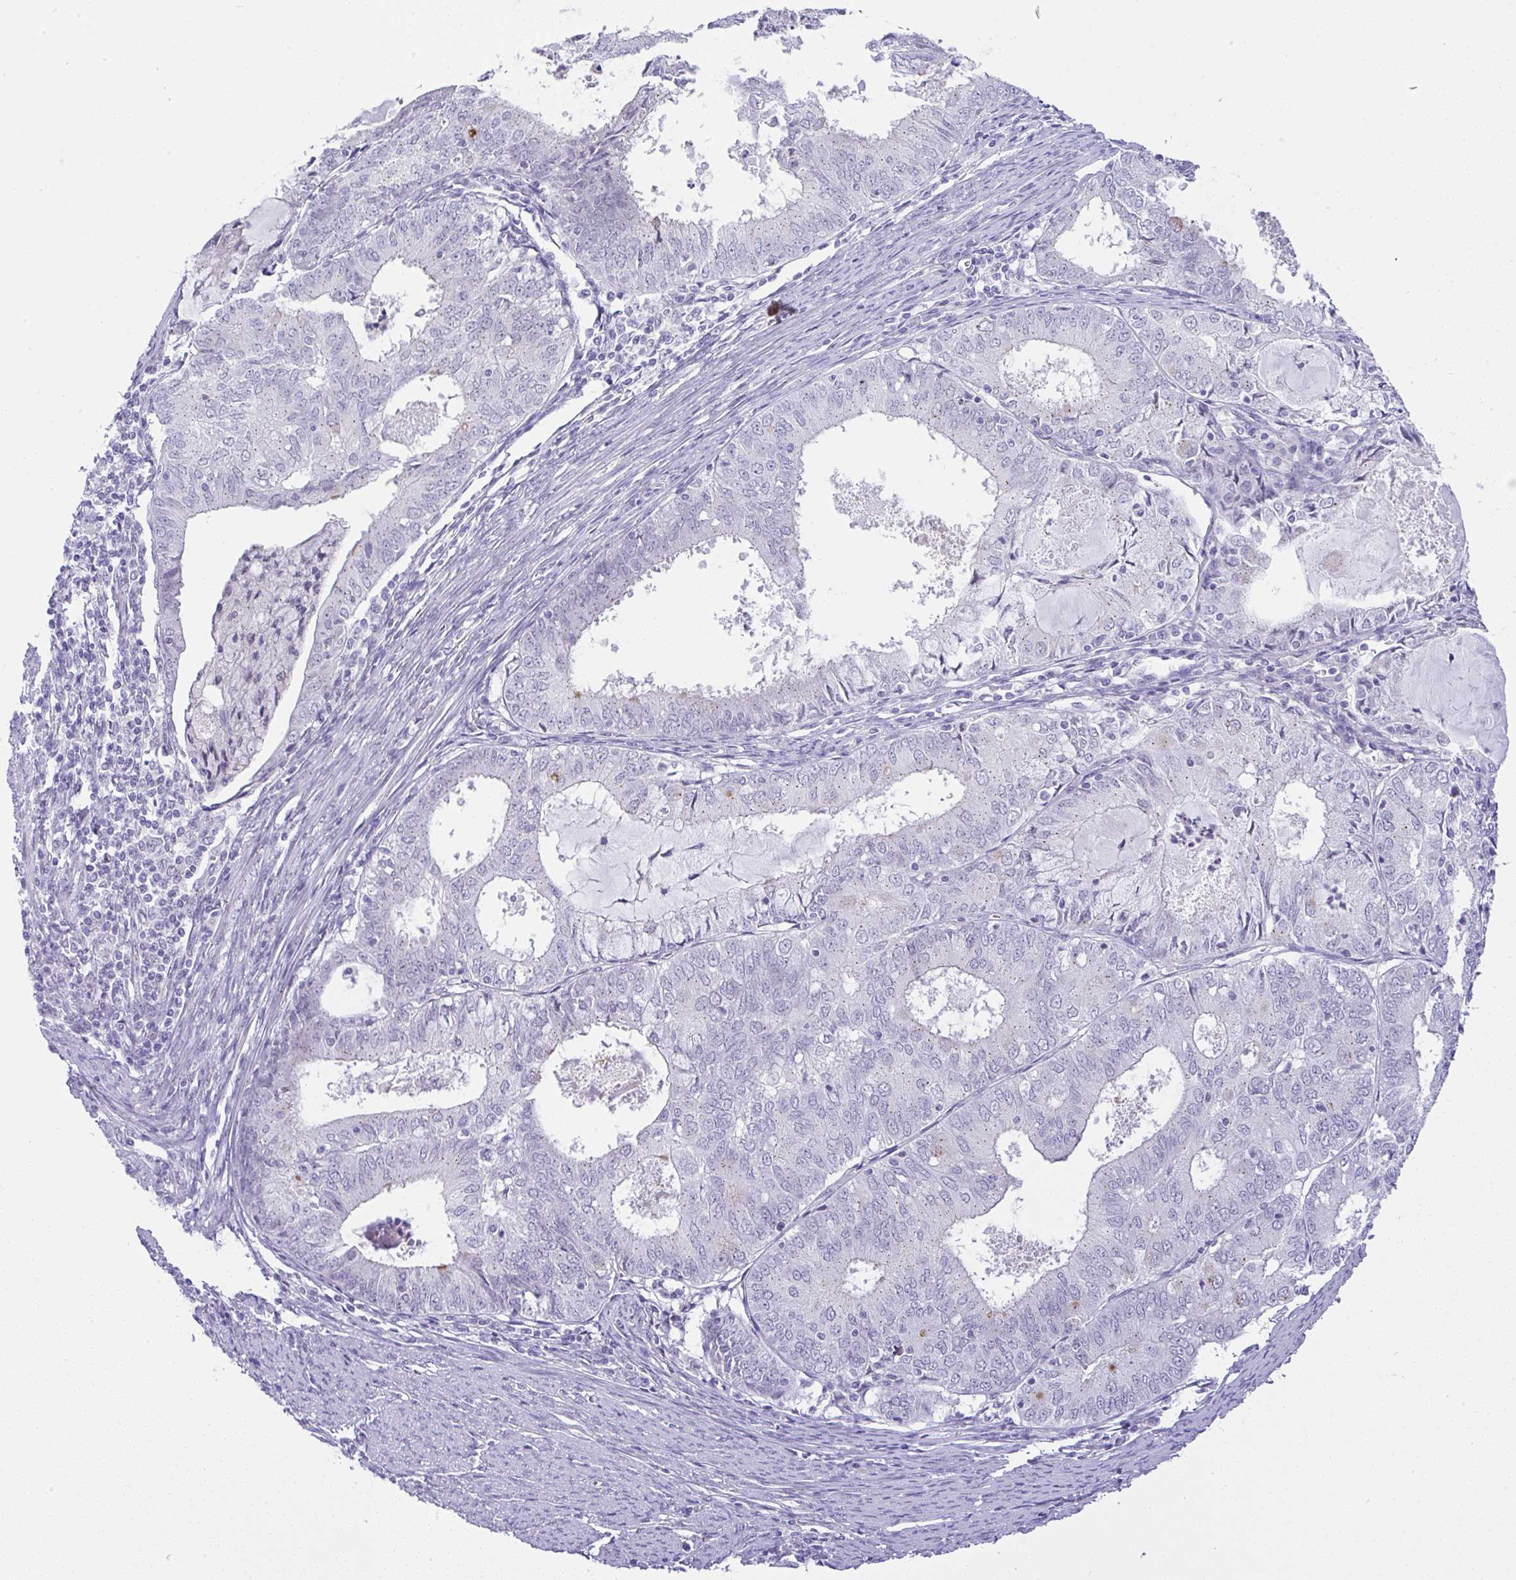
{"staining": {"intensity": "negative", "quantity": "none", "location": "none"}, "tissue": "endometrial cancer", "cell_type": "Tumor cells", "image_type": "cancer", "snomed": [{"axis": "morphology", "description": "Adenocarcinoma, NOS"}, {"axis": "topography", "description": "Endometrium"}], "caption": "Photomicrograph shows no protein staining in tumor cells of adenocarcinoma (endometrial) tissue.", "gene": "FAM177A1", "patient": {"sex": "female", "age": 57}}